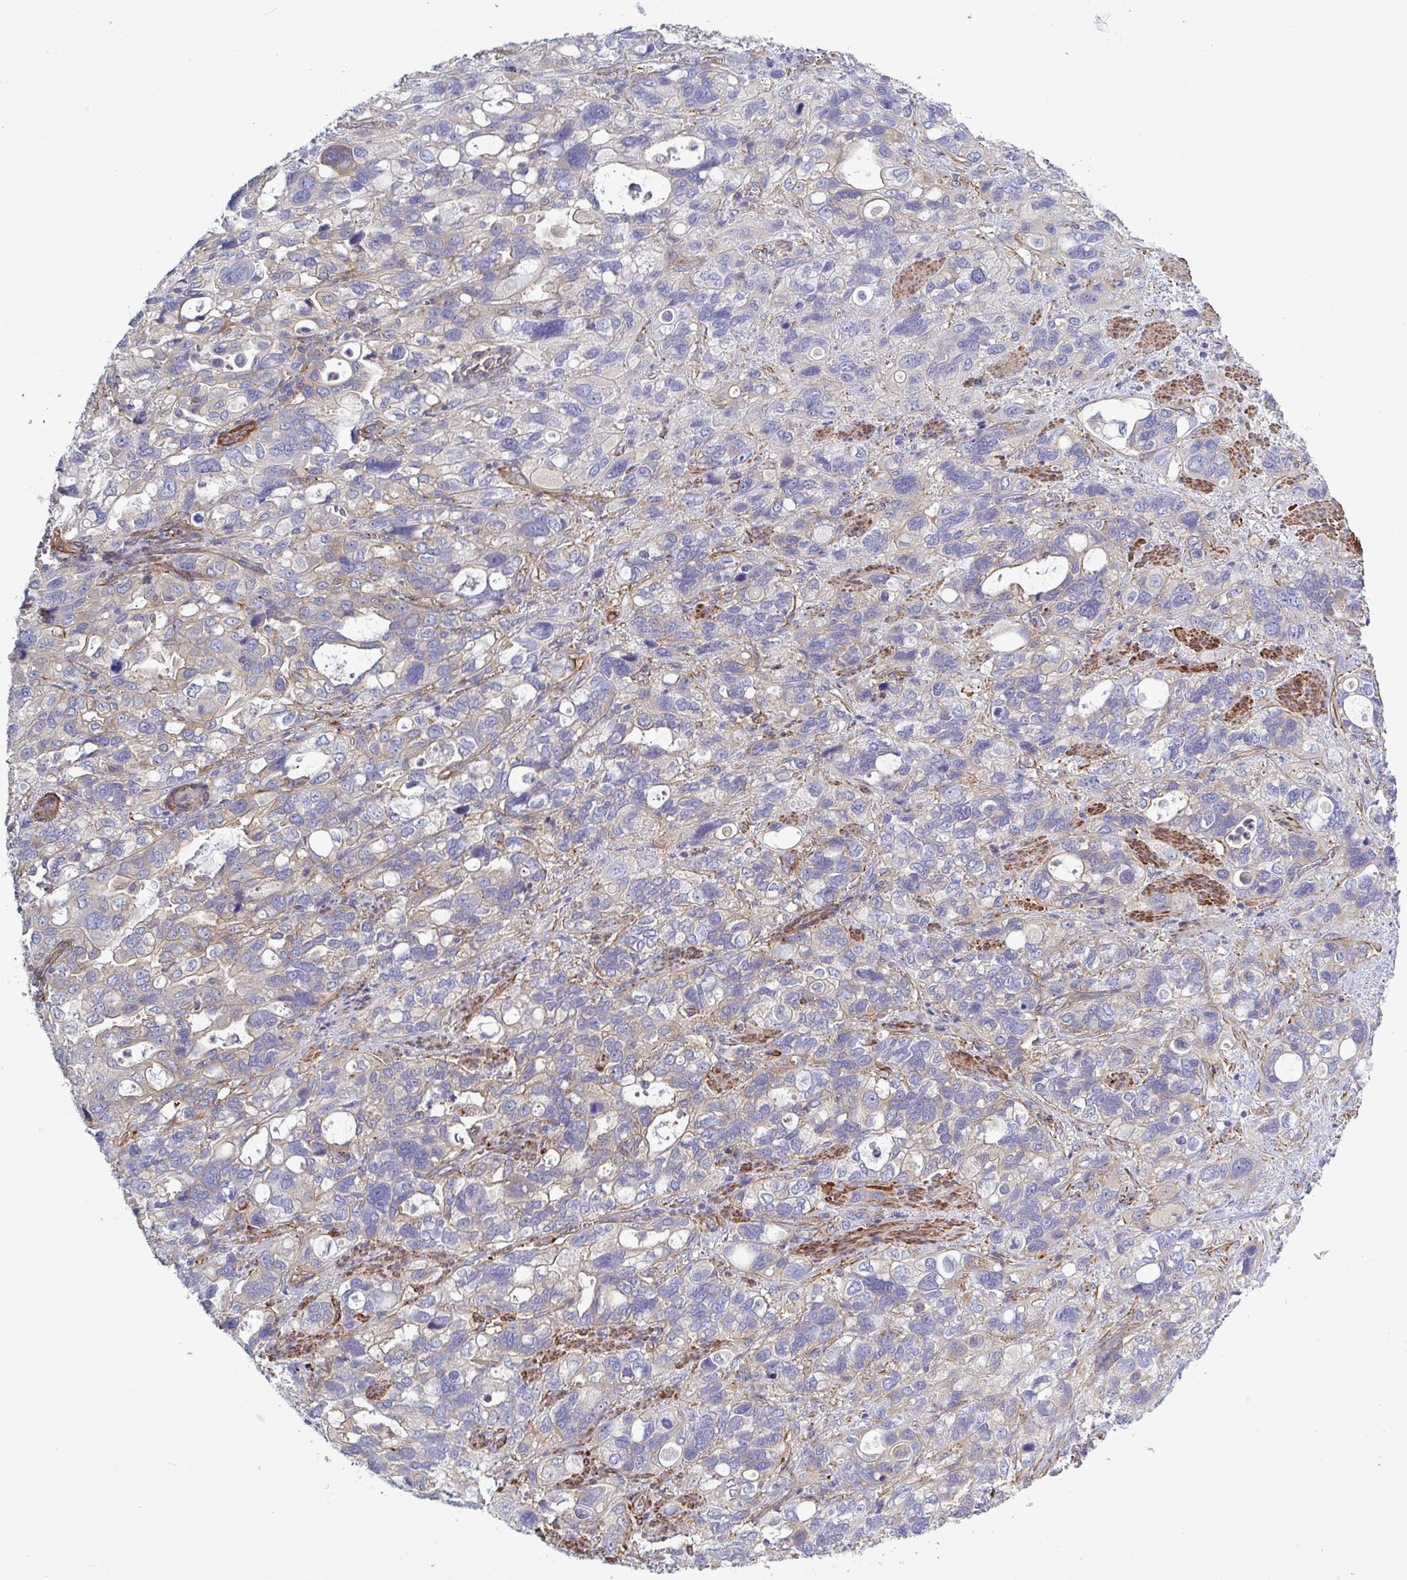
{"staining": {"intensity": "negative", "quantity": "none", "location": "none"}, "tissue": "stomach cancer", "cell_type": "Tumor cells", "image_type": "cancer", "snomed": [{"axis": "morphology", "description": "Adenocarcinoma, NOS"}, {"axis": "topography", "description": "Stomach, upper"}], "caption": "The immunohistochemistry (IHC) image has no significant positivity in tumor cells of stomach cancer tissue.", "gene": "SHISA7", "patient": {"sex": "female", "age": 81}}